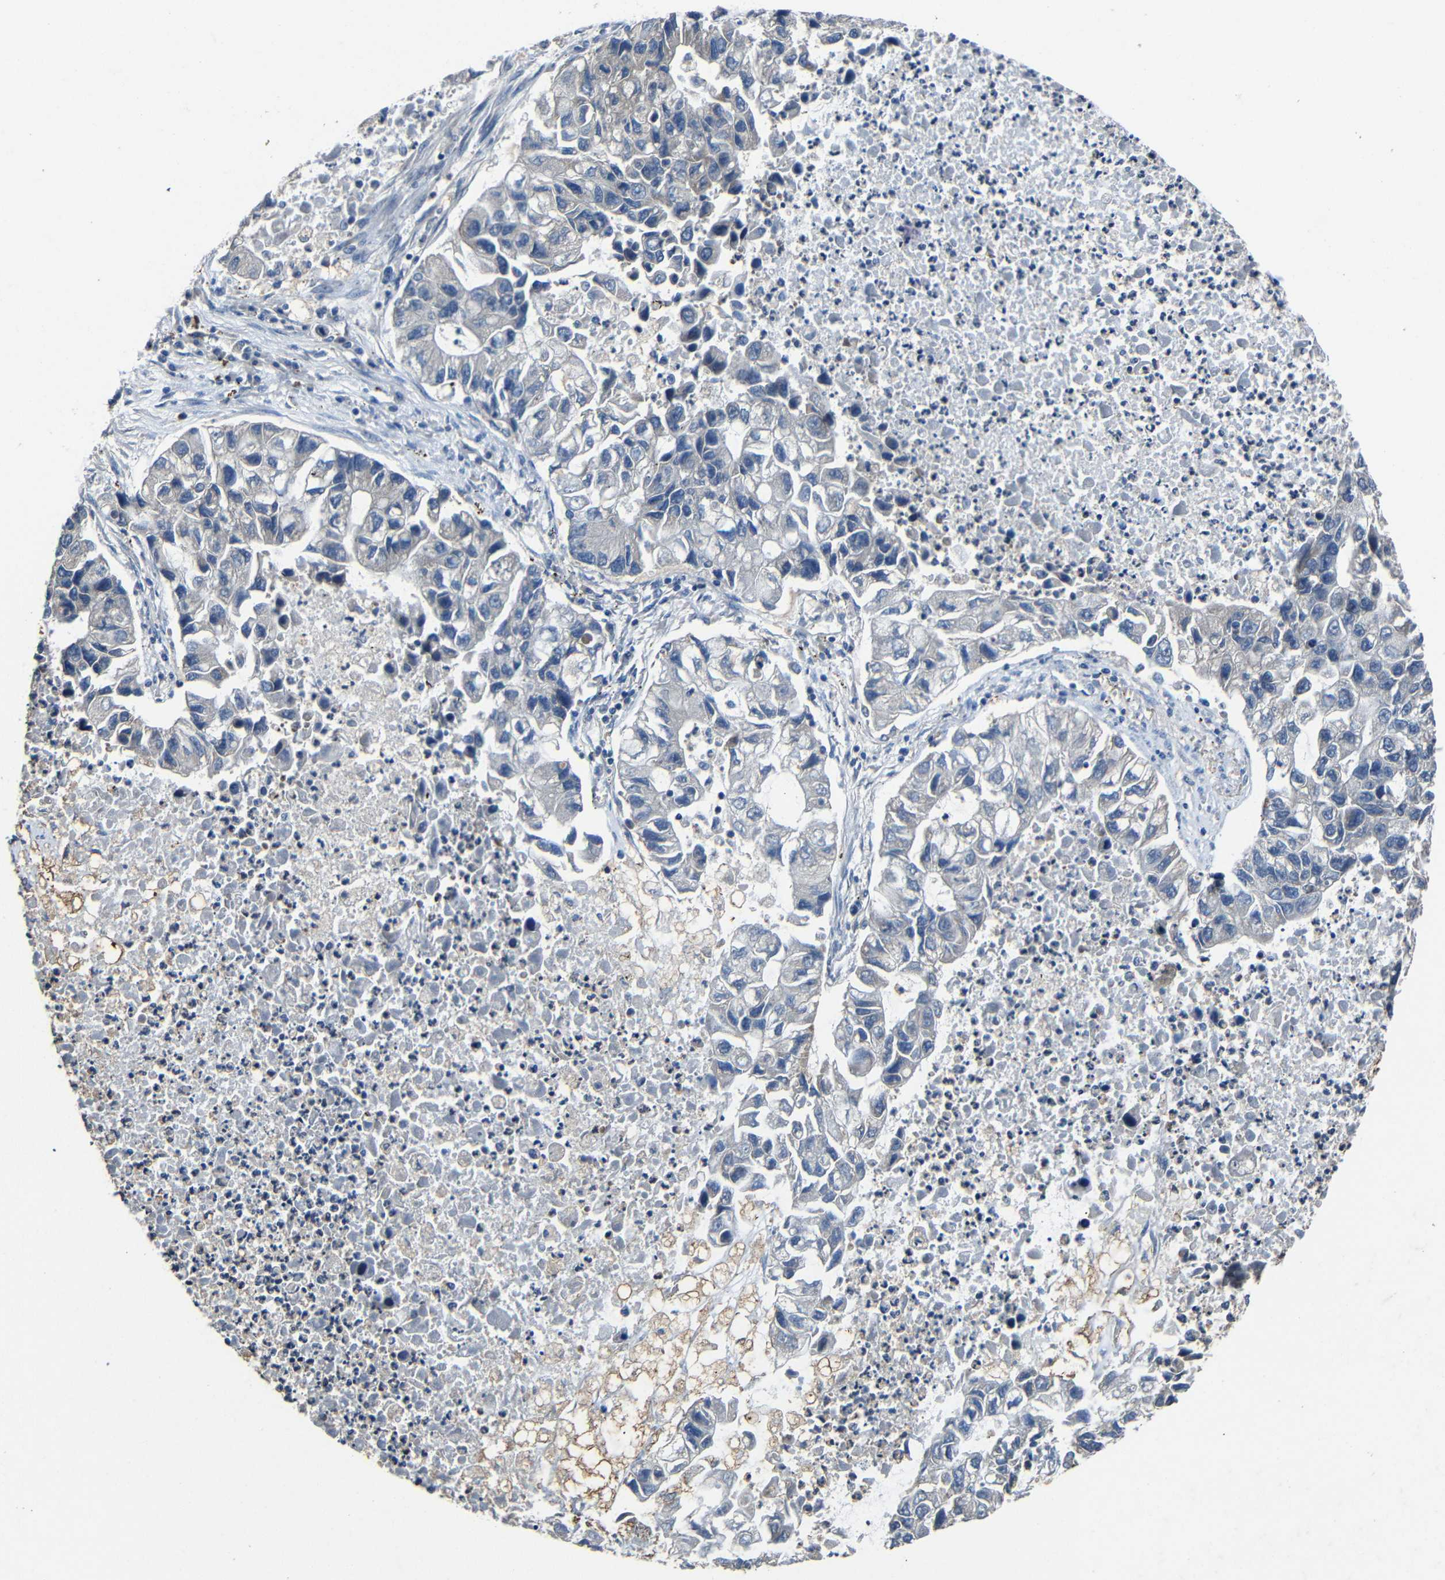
{"staining": {"intensity": "negative", "quantity": "none", "location": "none"}, "tissue": "lung cancer", "cell_type": "Tumor cells", "image_type": "cancer", "snomed": [{"axis": "morphology", "description": "Adenocarcinoma, NOS"}, {"axis": "topography", "description": "Lung"}], "caption": "Tumor cells are negative for protein expression in human adenocarcinoma (lung). Nuclei are stained in blue.", "gene": "C6orf89", "patient": {"sex": "female", "age": 51}}